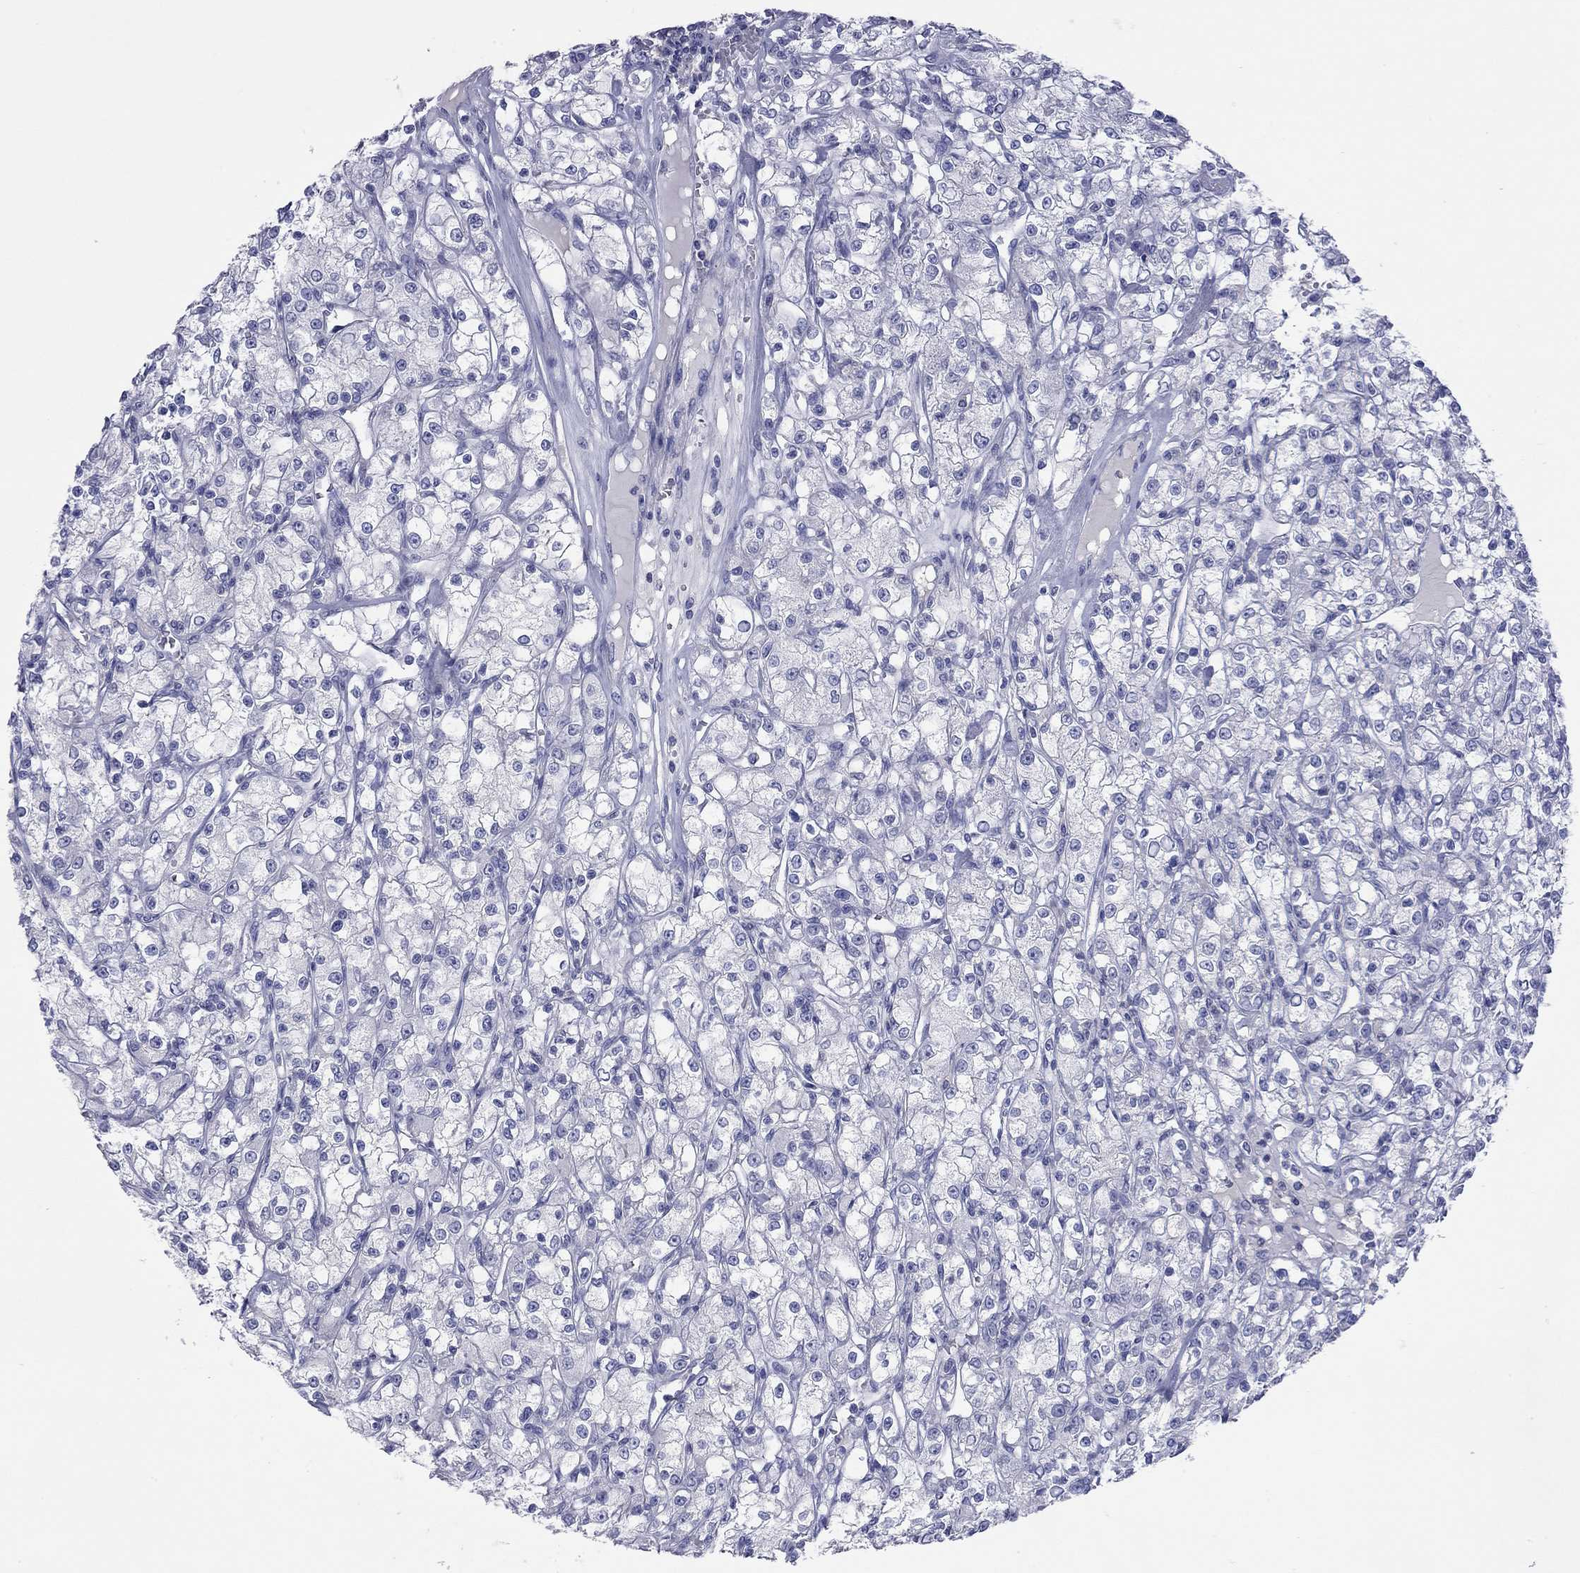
{"staining": {"intensity": "negative", "quantity": "none", "location": "none"}, "tissue": "renal cancer", "cell_type": "Tumor cells", "image_type": "cancer", "snomed": [{"axis": "morphology", "description": "Adenocarcinoma, NOS"}, {"axis": "topography", "description": "Kidney"}], "caption": "There is no significant staining in tumor cells of renal cancer.", "gene": "ACTL7B", "patient": {"sex": "female", "age": 59}}